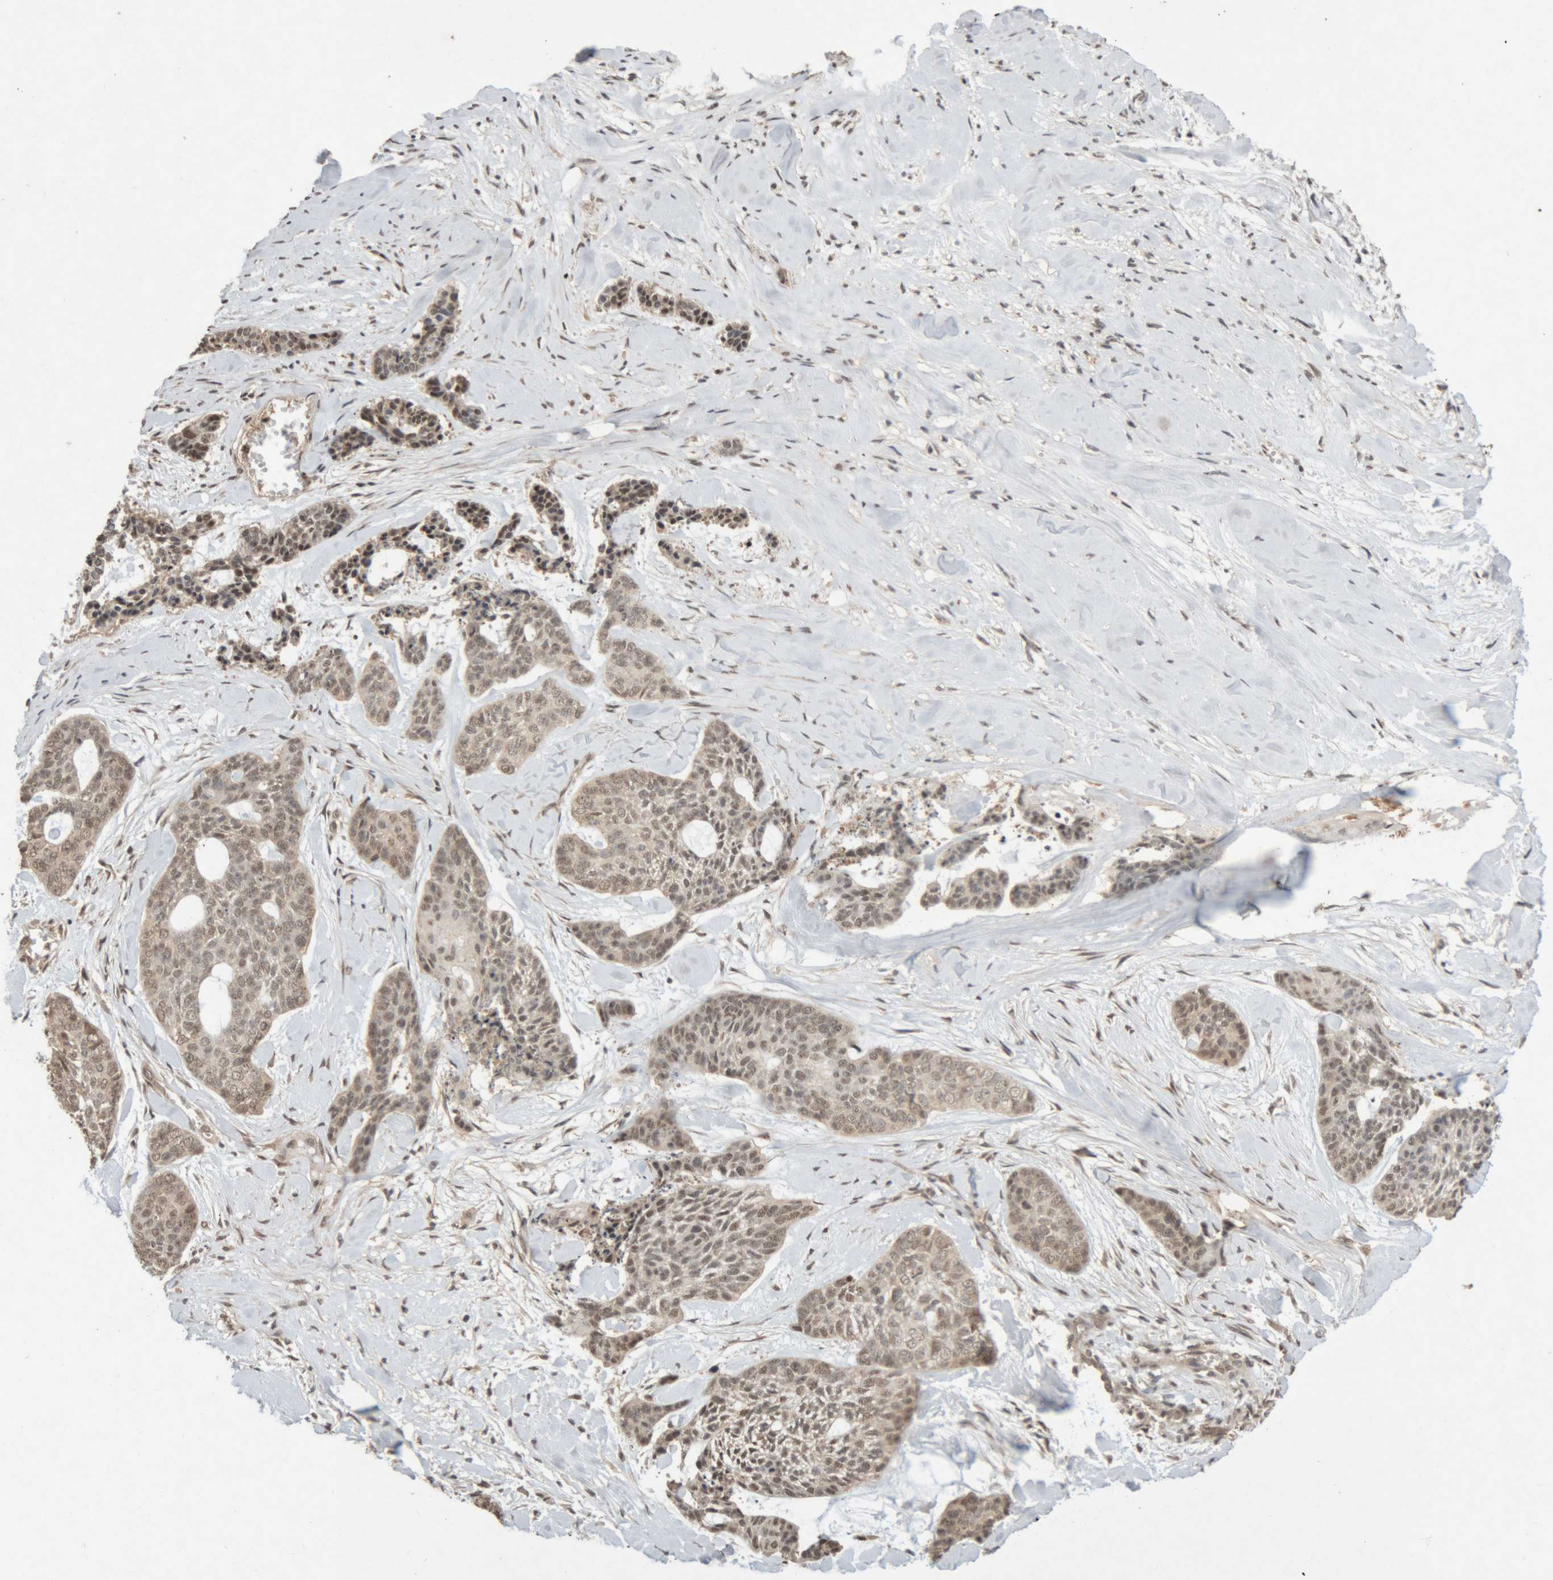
{"staining": {"intensity": "weak", "quantity": "25%-75%", "location": "nuclear"}, "tissue": "skin cancer", "cell_type": "Tumor cells", "image_type": "cancer", "snomed": [{"axis": "morphology", "description": "Basal cell carcinoma"}, {"axis": "topography", "description": "Skin"}], "caption": "Protein expression analysis of skin cancer shows weak nuclear positivity in about 25%-75% of tumor cells.", "gene": "KEAP1", "patient": {"sex": "female", "age": 64}}